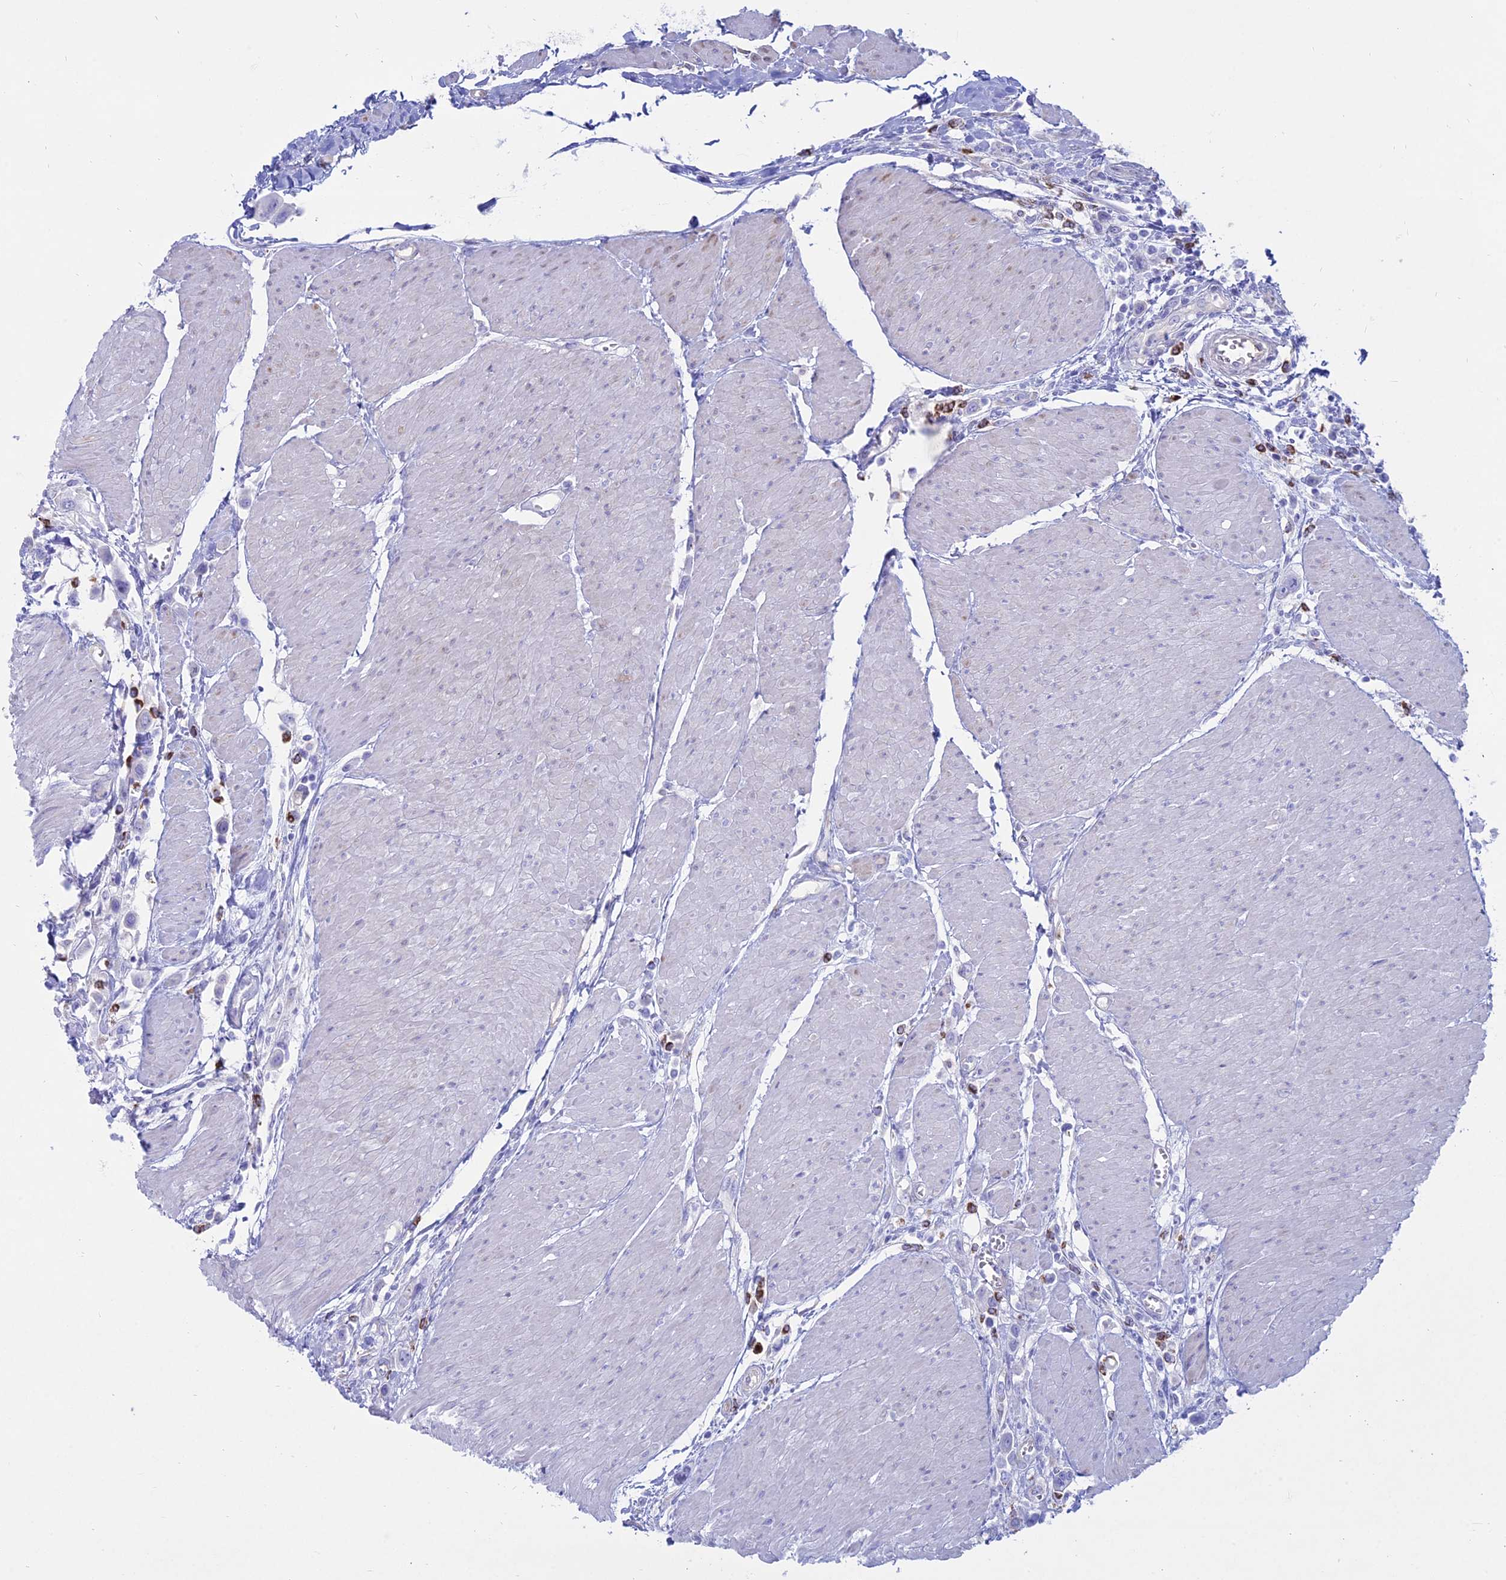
{"staining": {"intensity": "negative", "quantity": "none", "location": "none"}, "tissue": "urothelial cancer", "cell_type": "Tumor cells", "image_type": "cancer", "snomed": [{"axis": "morphology", "description": "Urothelial carcinoma, High grade"}, {"axis": "topography", "description": "Urinary bladder"}], "caption": "The photomicrograph reveals no staining of tumor cells in high-grade urothelial carcinoma. (DAB (3,3'-diaminobenzidine) immunohistochemistry visualized using brightfield microscopy, high magnification).", "gene": "OR2AE1", "patient": {"sex": "male", "age": 50}}